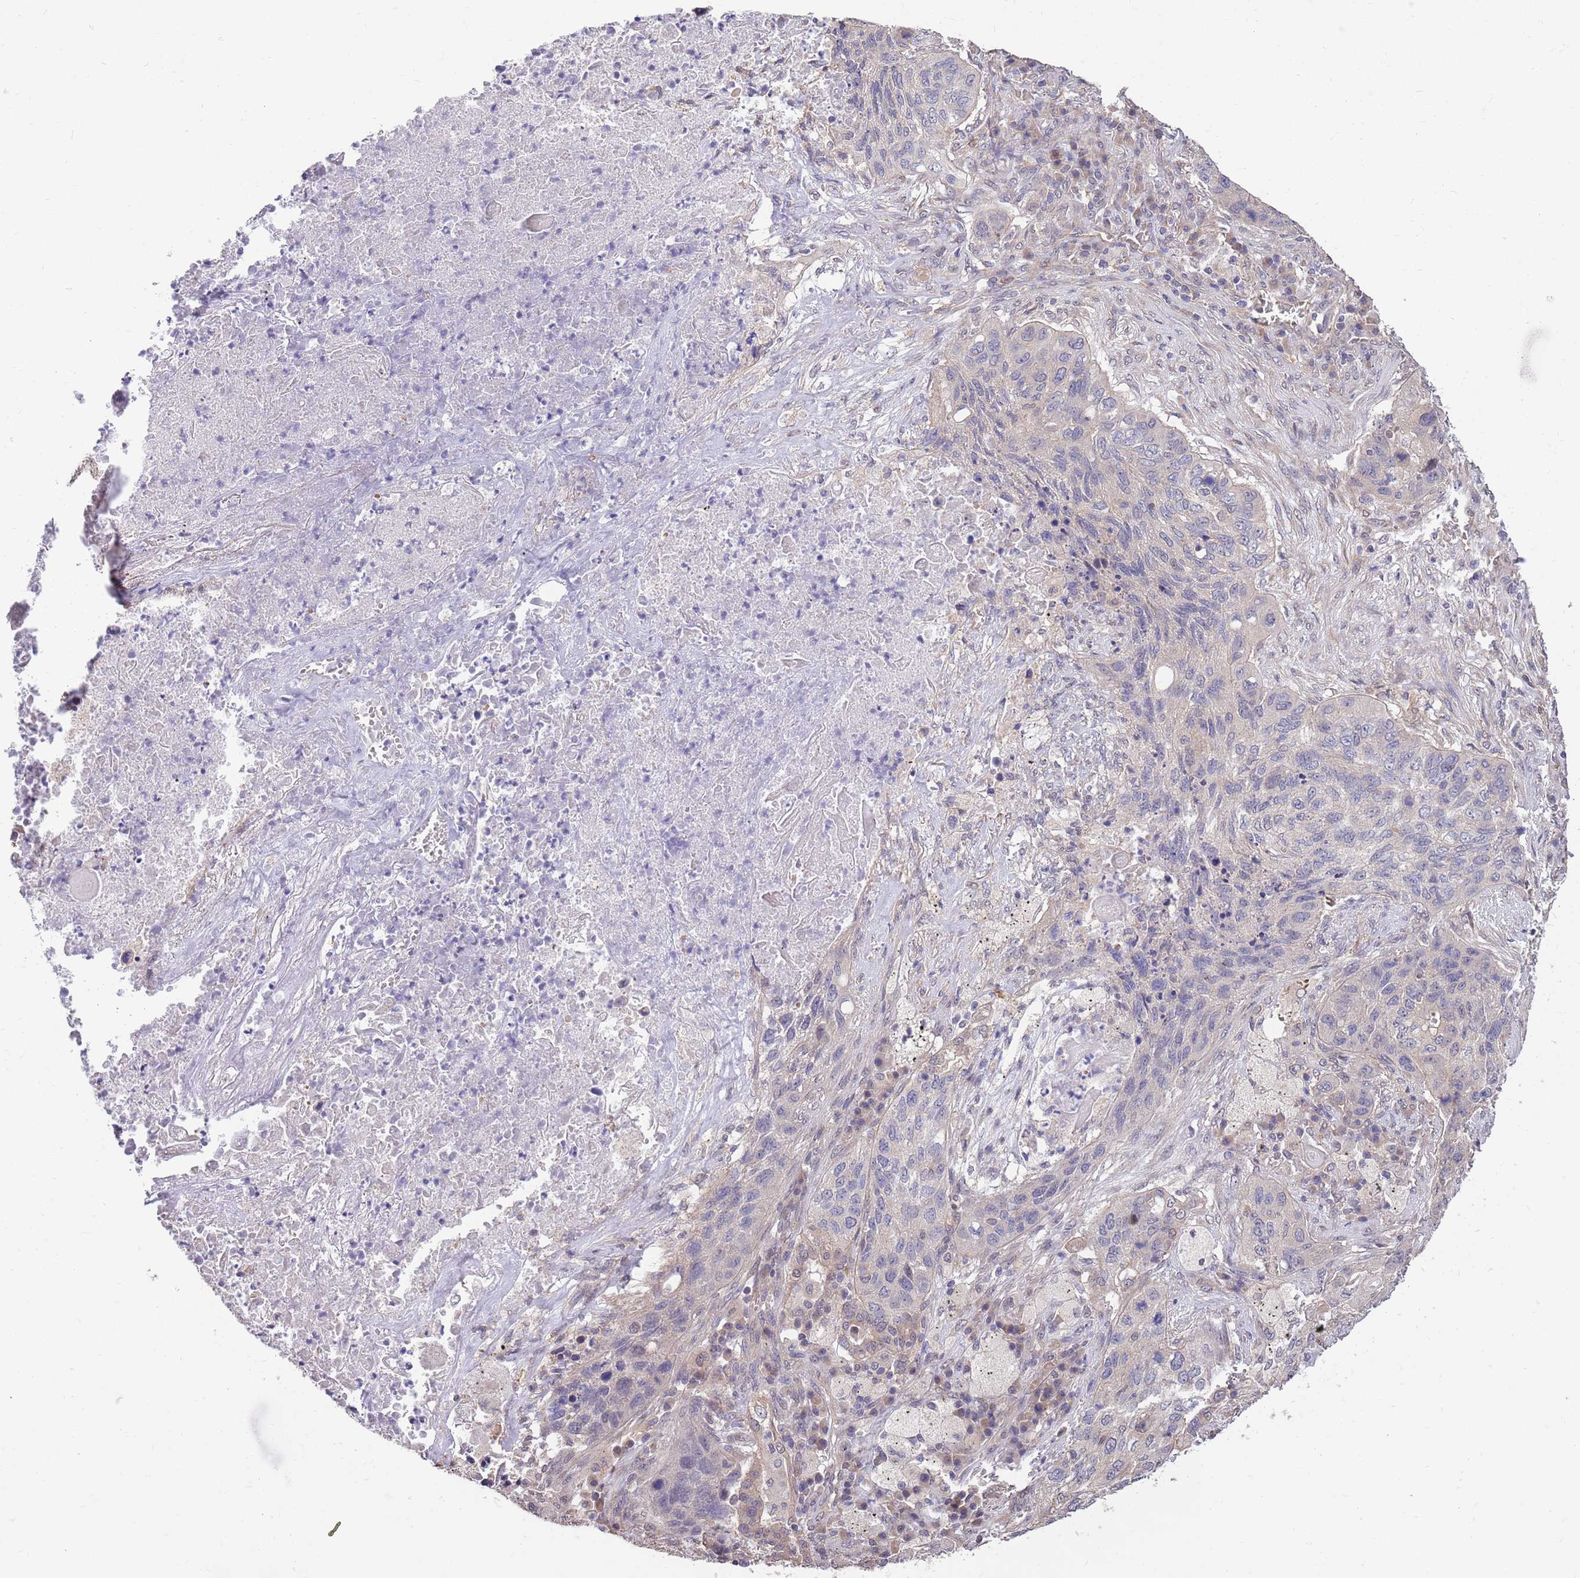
{"staining": {"intensity": "negative", "quantity": "none", "location": "none"}, "tissue": "lung cancer", "cell_type": "Tumor cells", "image_type": "cancer", "snomed": [{"axis": "morphology", "description": "Squamous cell carcinoma, NOS"}, {"axis": "topography", "description": "Lung"}], "caption": "Image shows no protein staining in tumor cells of squamous cell carcinoma (lung) tissue. (DAB immunohistochemistry, high magnification).", "gene": "MARVELD2", "patient": {"sex": "female", "age": 63}}